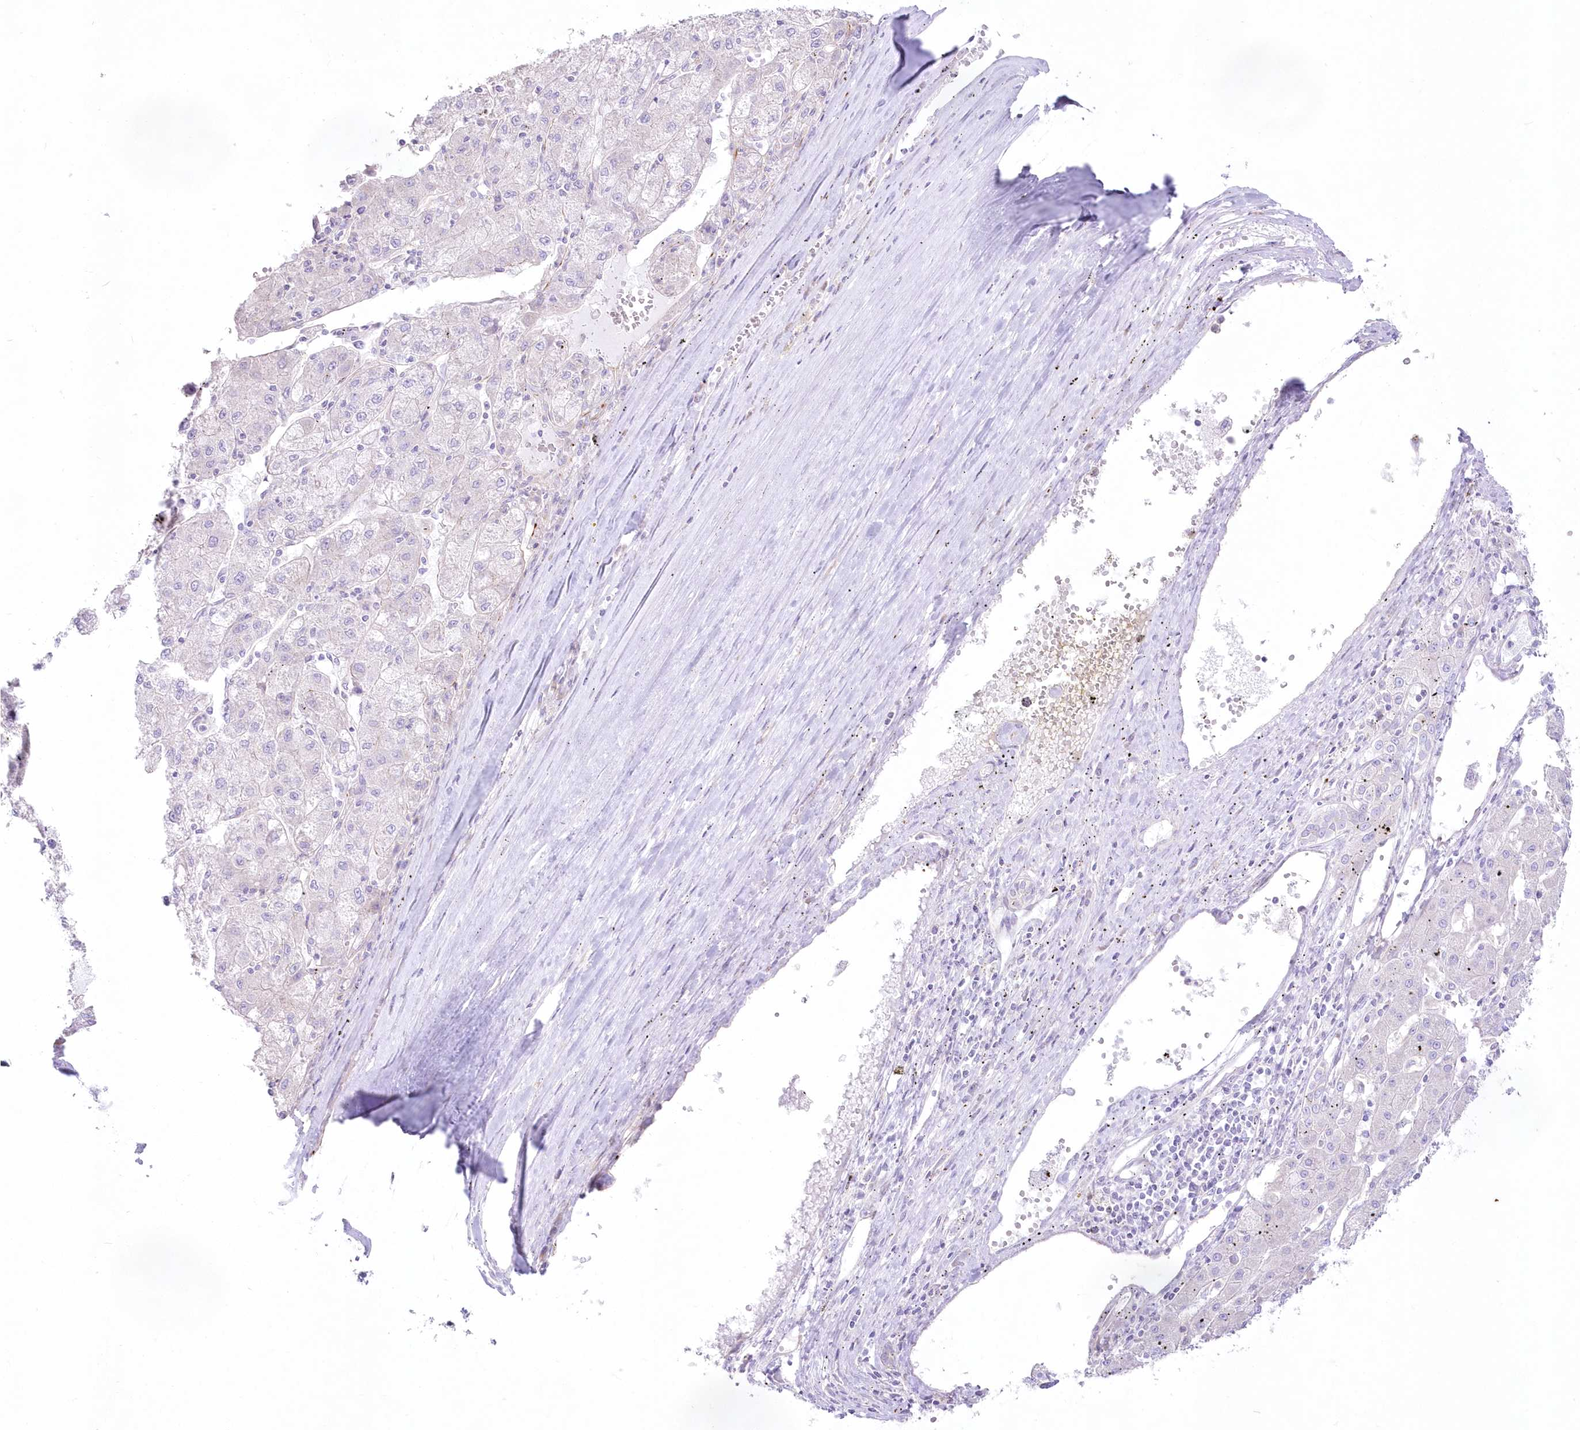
{"staining": {"intensity": "negative", "quantity": "none", "location": "none"}, "tissue": "liver cancer", "cell_type": "Tumor cells", "image_type": "cancer", "snomed": [{"axis": "morphology", "description": "Carcinoma, Hepatocellular, NOS"}, {"axis": "topography", "description": "Liver"}], "caption": "IHC histopathology image of human liver hepatocellular carcinoma stained for a protein (brown), which reveals no staining in tumor cells.", "gene": "ZNF843", "patient": {"sex": "male", "age": 72}}